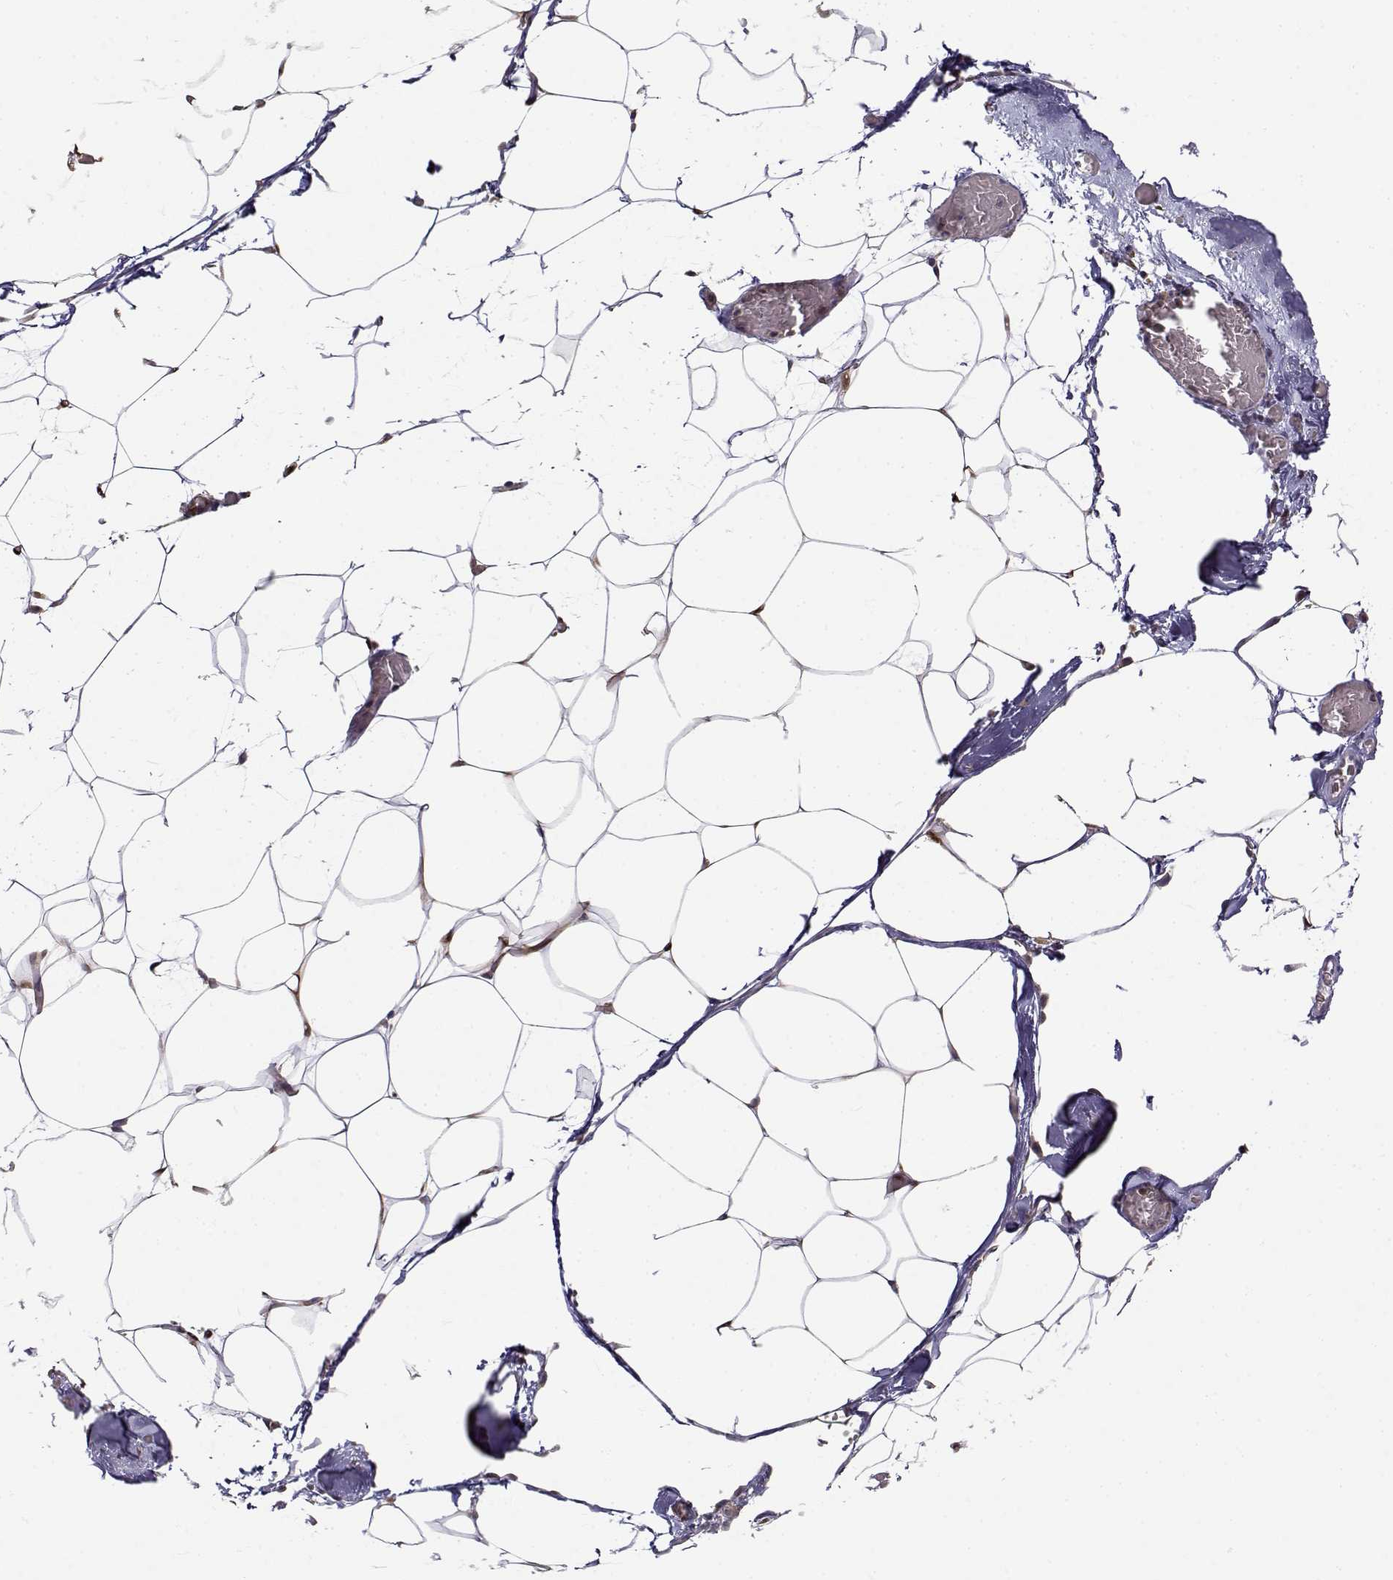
{"staining": {"intensity": "weak", "quantity": "<25%", "location": "nuclear"}, "tissue": "adipose tissue", "cell_type": "Adipocytes", "image_type": "normal", "snomed": [{"axis": "morphology", "description": "Normal tissue, NOS"}, {"axis": "topography", "description": "Adipose tissue"}], "caption": "The IHC micrograph has no significant expression in adipocytes of adipose tissue.", "gene": "RNF13", "patient": {"sex": "male", "age": 57}}